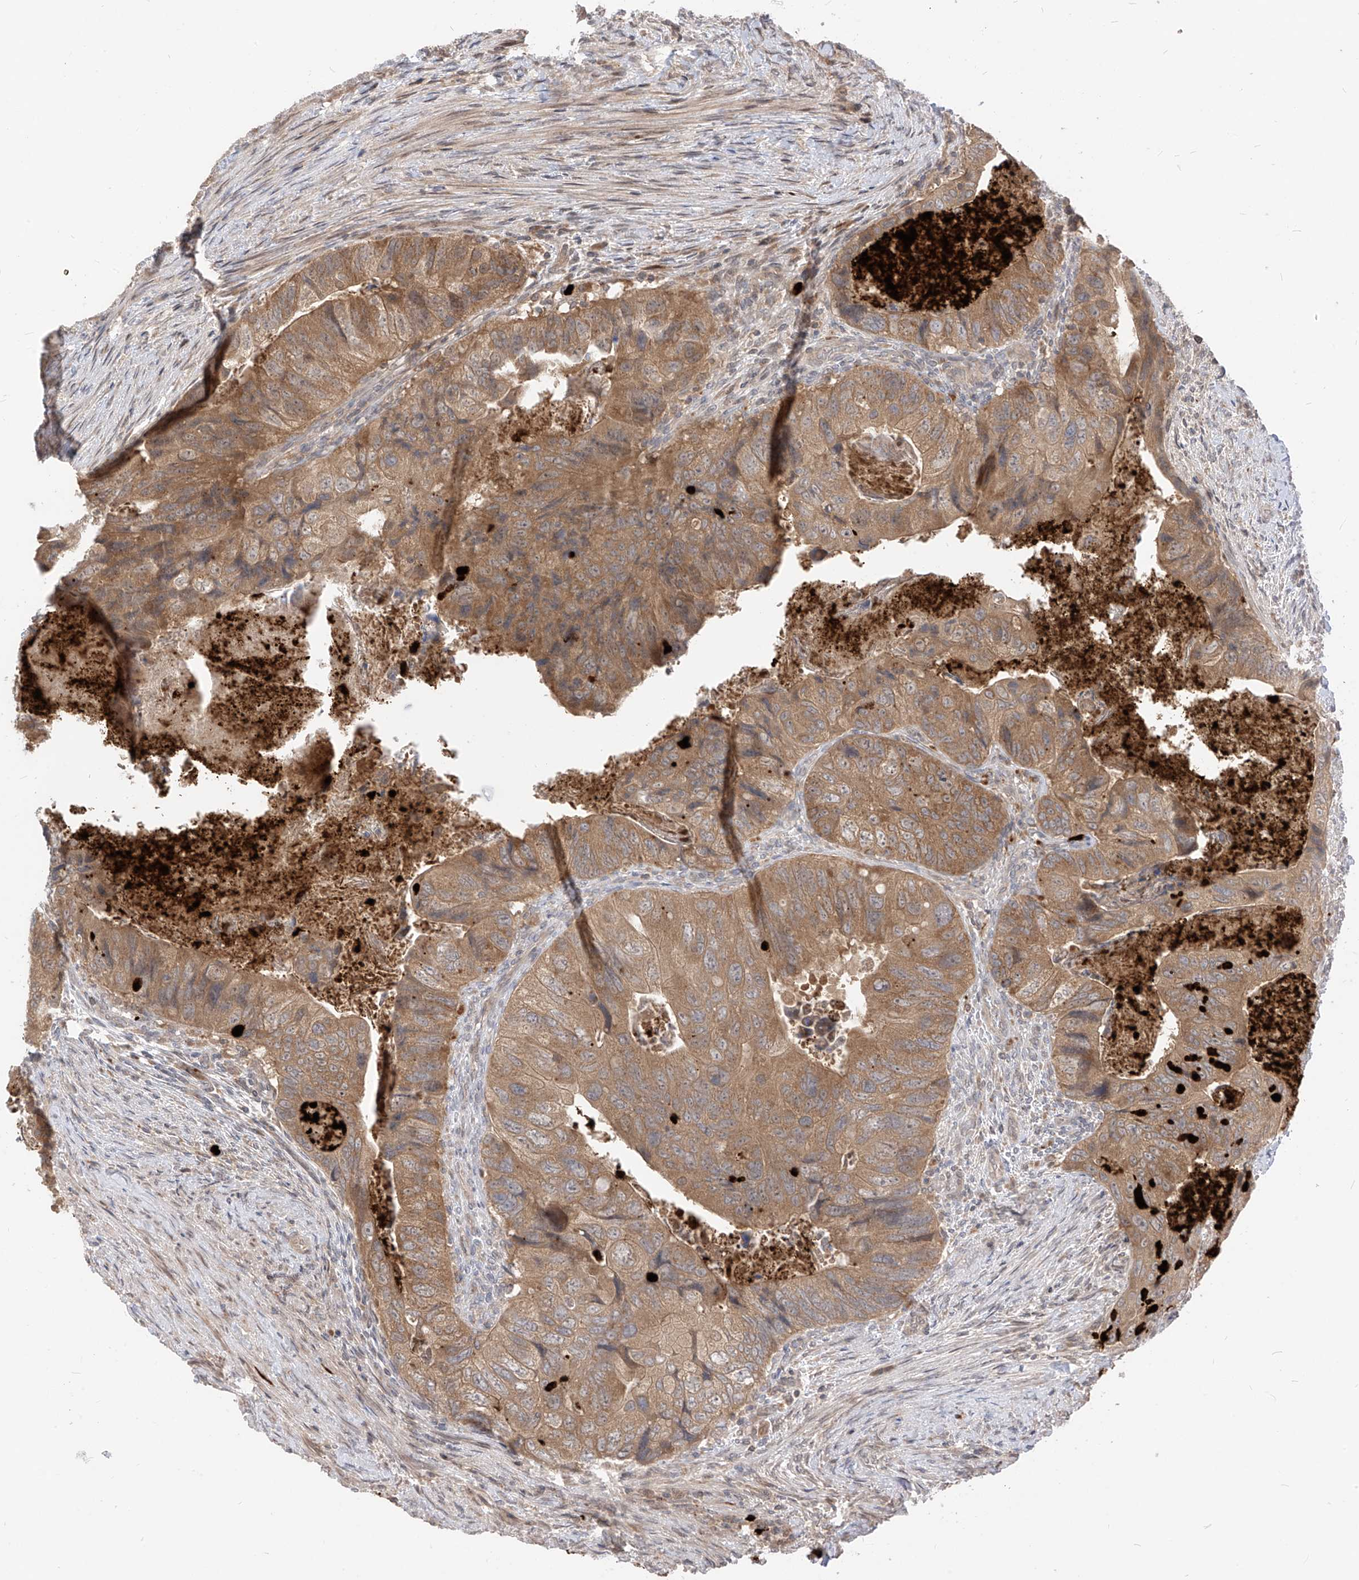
{"staining": {"intensity": "moderate", "quantity": ">75%", "location": "cytoplasmic/membranous"}, "tissue": "colorectal cancer", "cell_type": "Tumor cells", "image_type": "cancer", "snomed": [{"axis": "morphology", "description": "Adenocarcinoma, NOS"}, {"axis": "topography", "description": "Rectum"}], "caption": "This is a micrograph of immunohistochemistry staining of adenocarcinoma (colorectal), which shows moderate staining in the cytoplasmic/membranous of tumor cells.", "gene": "CNKSR1", "patient": {"sex": "male", "age": 63}}